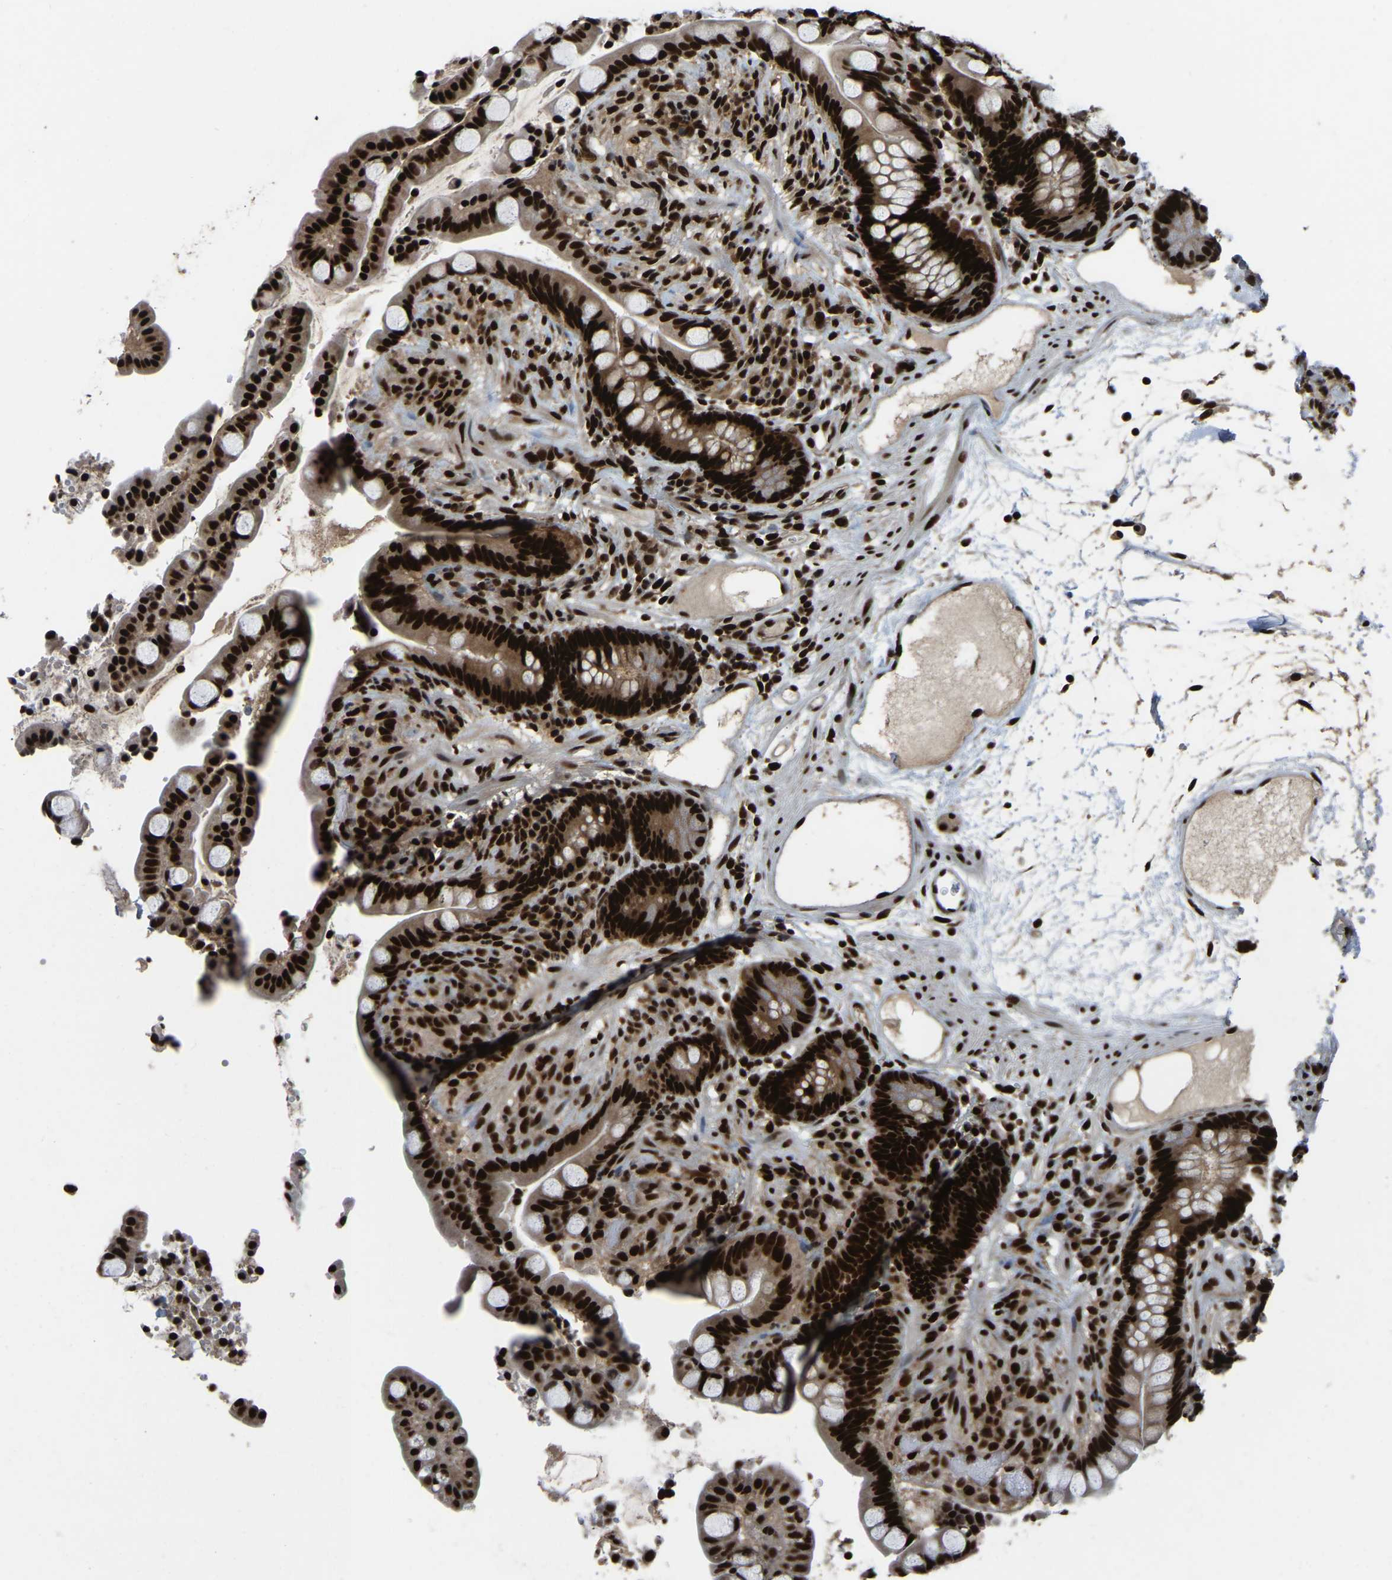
{"staining": {"intensity": "strong", "quantity": ">75%", "location": "nuclear"}, "tissue": "colon", "cell_type": "Endothelial cells", "image_type": "normal", "snomed": [{"axis": "morphology", "description": "Normal tissue, NOS"}, {"axis": "topography", "description": "Colon"}], "caption": "DAB immunohistochemical staining of benign colon demonstrates strong nuclear protein positivity in about >75% of endothelial cells. Immunohistochemistry stains the protein in brown and the nuclei are stained blue.", "gene": "TBL1XR1", "patient": {"sex": "male", "age": 73}}